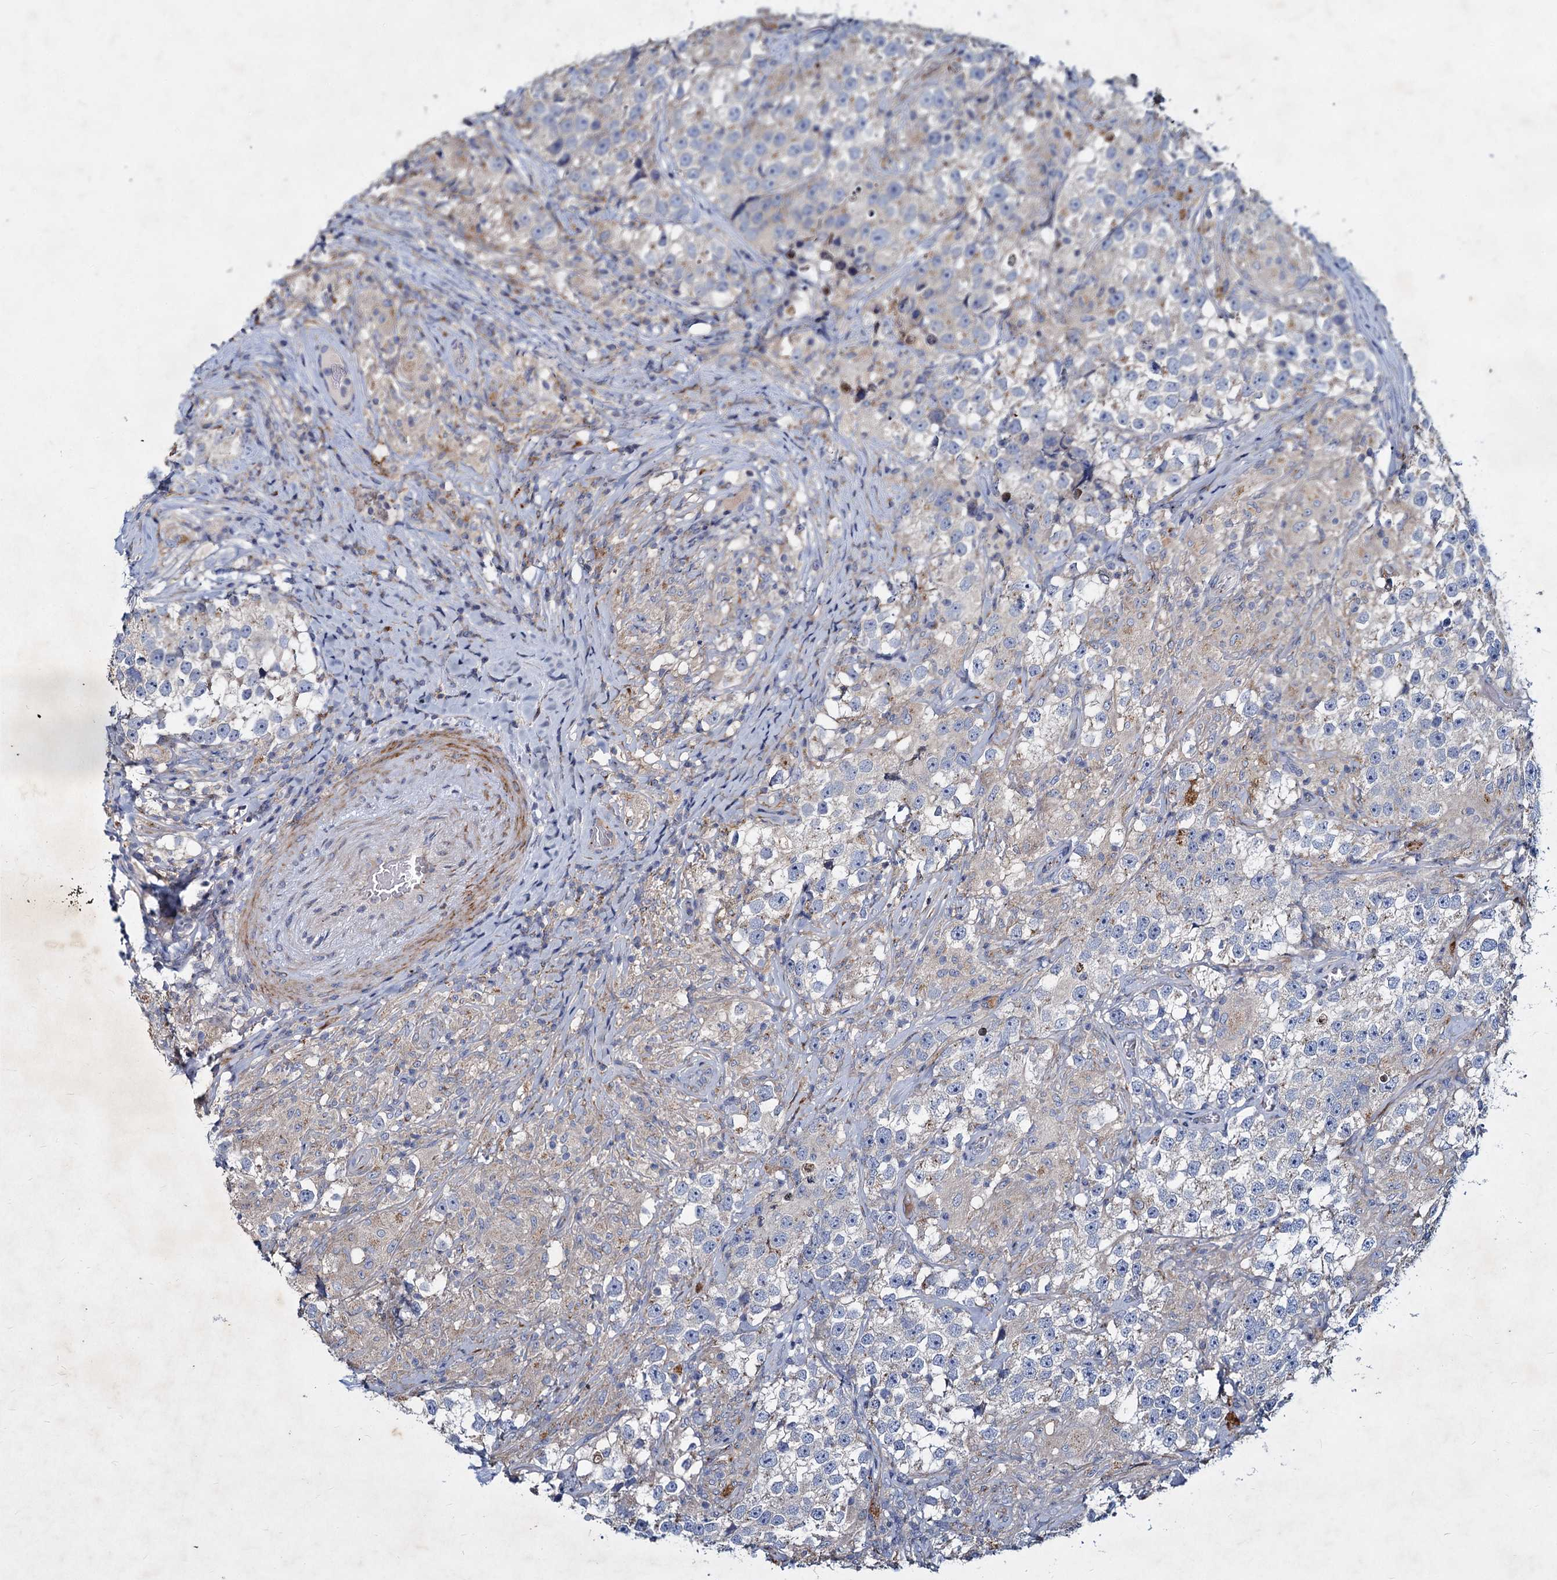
{"staining": {"intensity": "negative", "quantity": "none", "location": "none"}, "tissue": "testis cancer", "cell_type": "Tumor cells", "image_type": "cancer", "snomed": [{"axis": "morphology", "description": "Seminoma, NOS"}, {"axis": "topography", "description": "Testis"}], "caption": "The photomicrograph exhibits no significant expression in tumor cells of seminoma (testis).", "gene": "AGBL4", "patient": {"sex": "male", "age": 46}}